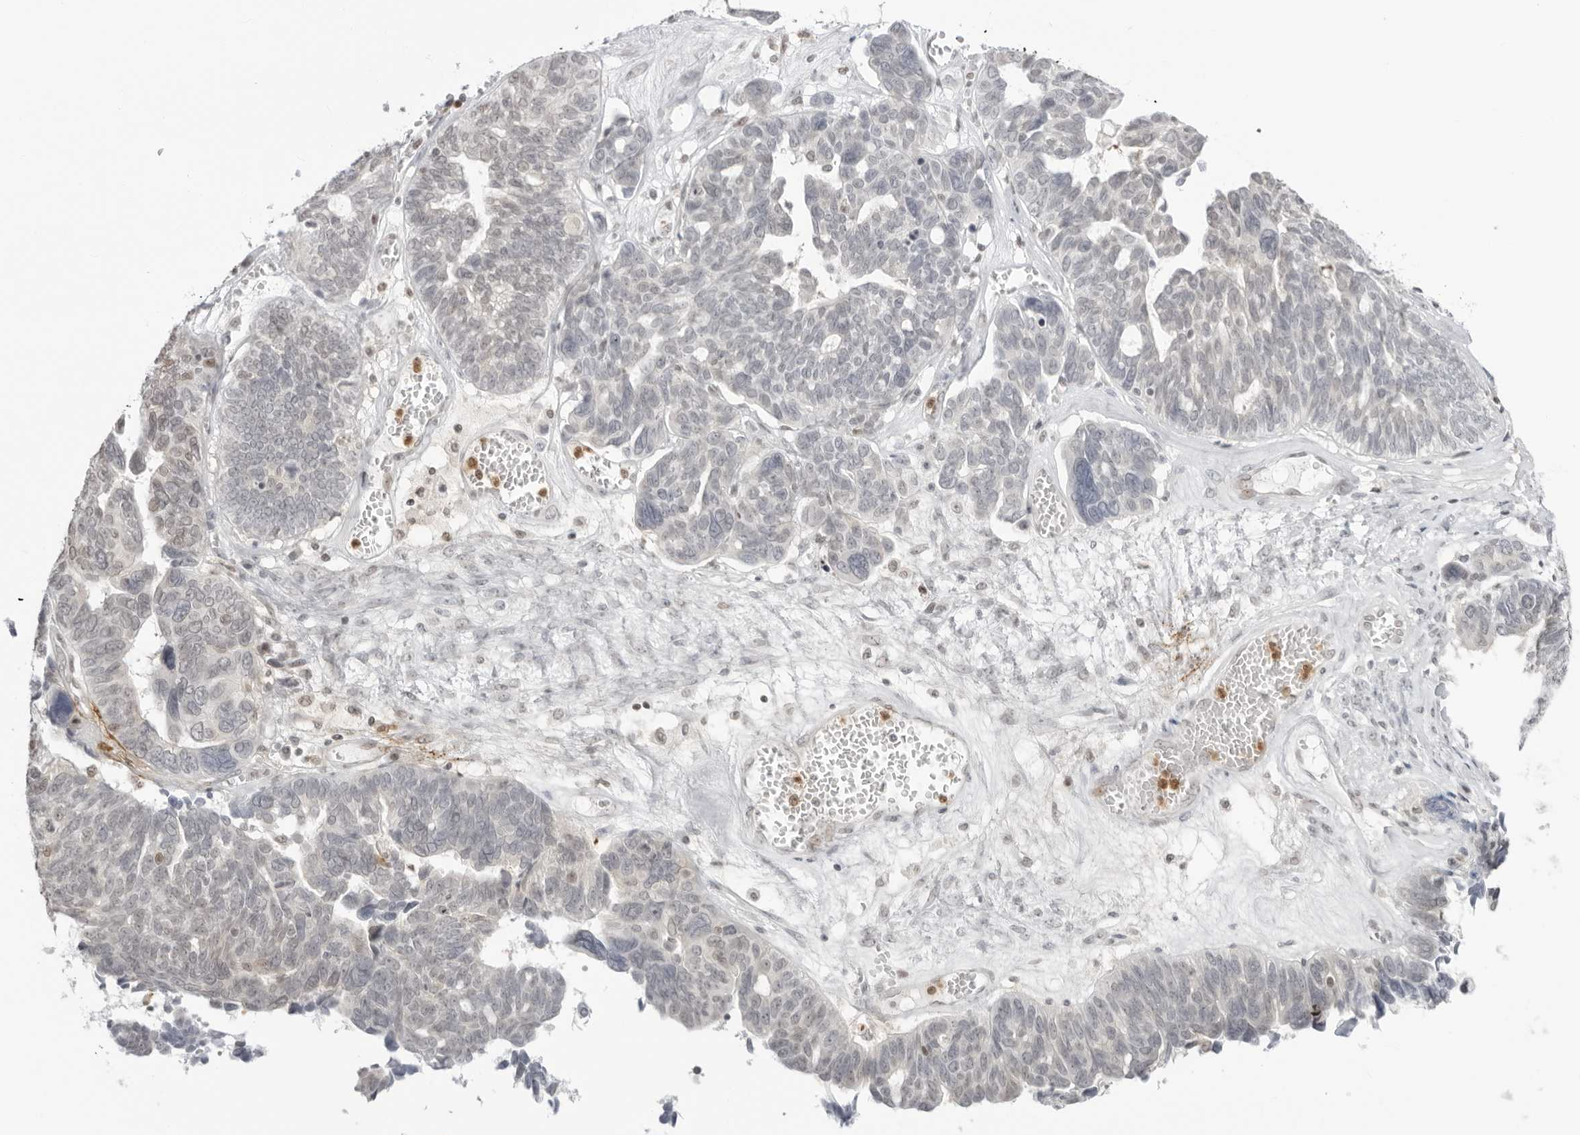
{"staining": {"intensity": "weak", "quantity": "<25%", "location": "nuclear"}, "tissue": "ovarian cancer", "cell_type": "Tumor cells", "image_type": "cancer", "snomed": [{"axis": "morphology", "description": "Cystadenocarcinoma, serous, NOS"}, {"axis": "topography", "description": "Ovary"}], "caption": "Immunohistochemistry micrograph of neoplastic tissue: ovarian cancer stained with DAB (3,3'-diaminobenzidine) exhibits no significant protein expression in tumor cells.", "gene": "RNF146", "patient": {"sex": "female", "age": 79}}